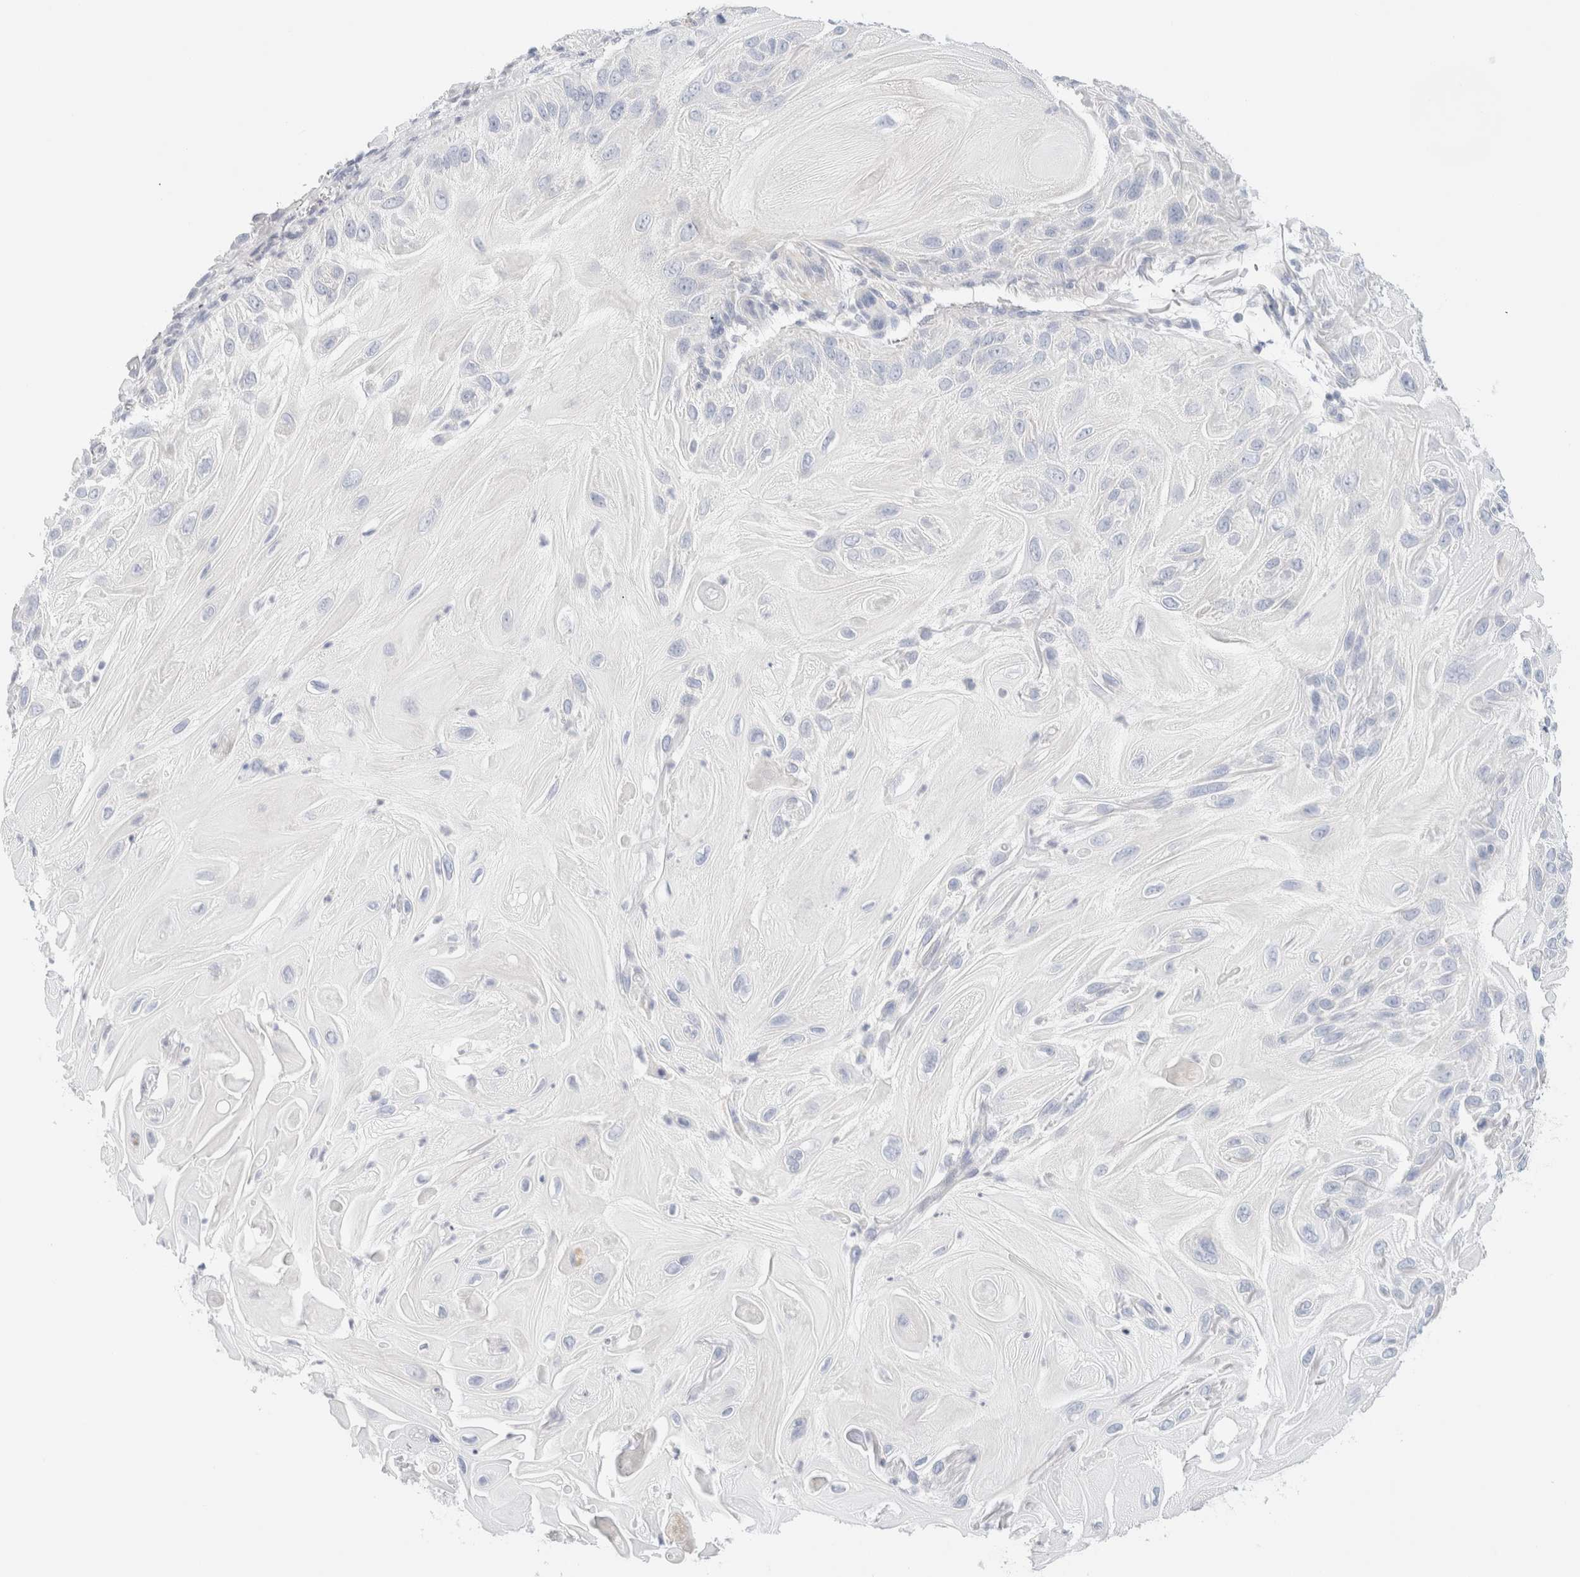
{"staining": {"intensity": "negative", "quantity": "none", "location": "none"}, "tissue": "skin cancer", "cell_type": "Tumor cells", "image_type": "cancer", "snomed": [{"axis": "morphology", "description": "Squamous cell carcinoma, NOS"}, {"axis": "topography", "description": "Skin"}], "caption": "The immunohistochemistry image has no significant expression in tumor cells of skin squamous cell carcinoma tissue.", "gene": "HEXD", "patient": {"sex": "female", "age": 77}}